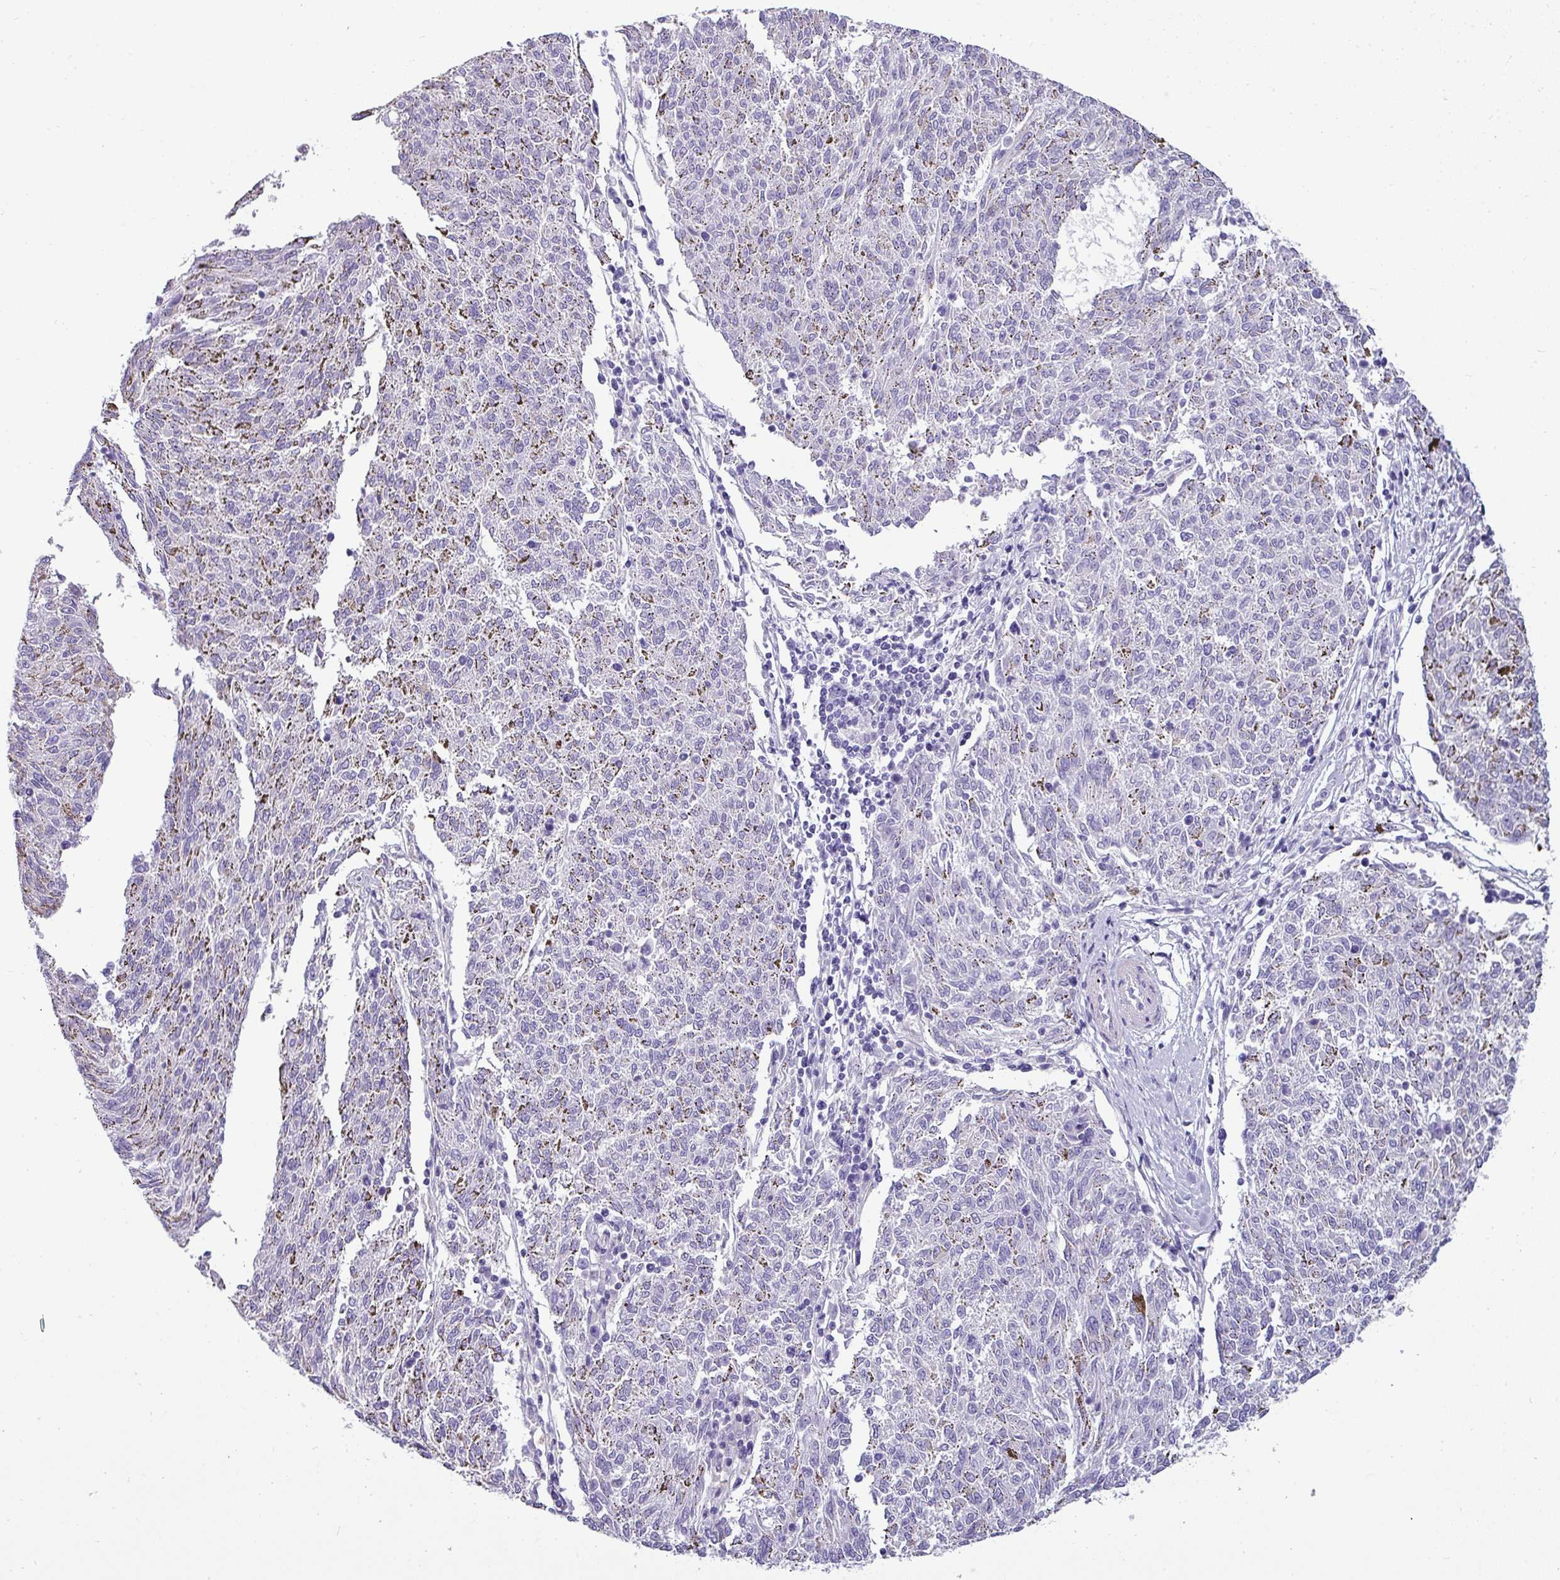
{"staining": {"intensity": "negative", "quantity": "none", "location": "none"}, "tissue": "melanoma", "cell_type": "Tumor cells", "image_type": "cancer", "snomed": [{"axis": "morphology", "description": "Malignant melanoma, NOS"}, {"axis": "topography", "description": "Skin"}], "caption": "DAB (3,3'-diaminobenzidine) immunohistochemical staining of malignant melanoma reveals no significant expression in tumor cells.", "gene": "VCX2", "patient": {"sex": "female", "age": 72}}